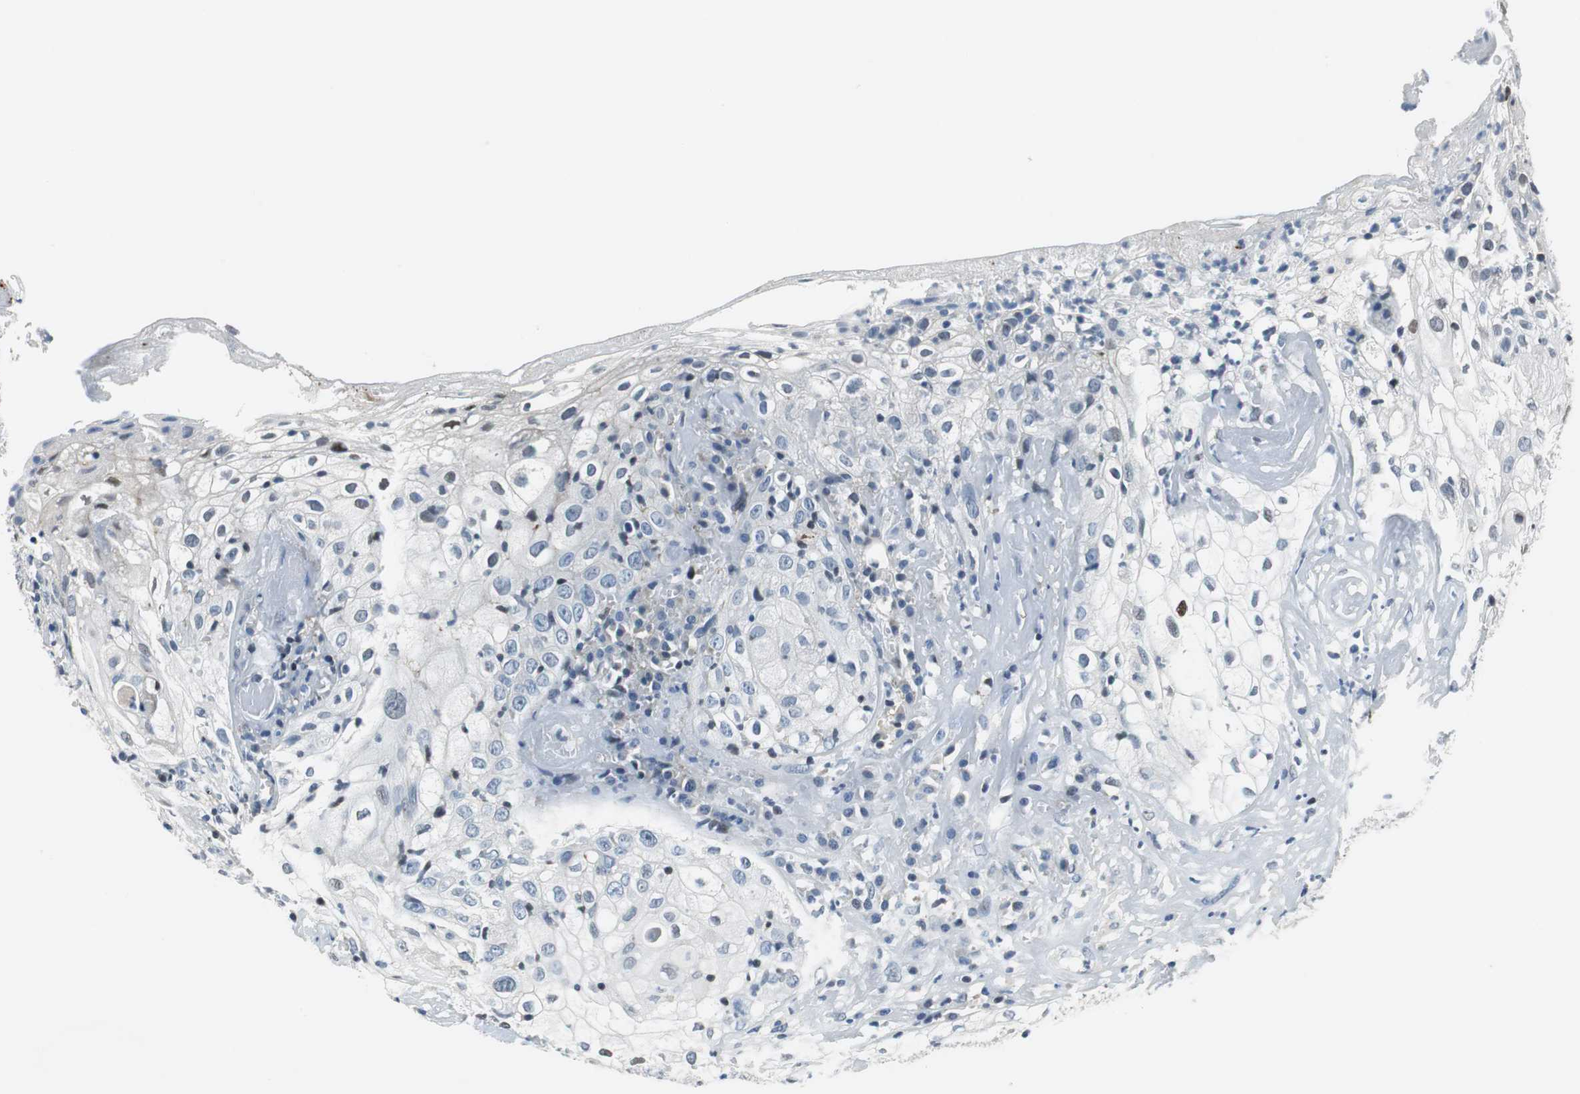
{"staining": {"intensity": "negative", "quantity": "none", "location": "none"}, "tissue": "skin cancer", "cell_type": "Tumor cells", "image_type": "cancer", "snomed": [{"axis": "morphology", "description": "Squamous cell carcinoma, NOS"}, {"axis": "topography", "description": "Skin"}], "caption": "Tumor cells are negative for brown protein staining in skin cancer (squamous cell carcinoma).", "gene": "HCFC2", "patient": {"sex": "male", "age": 65}}